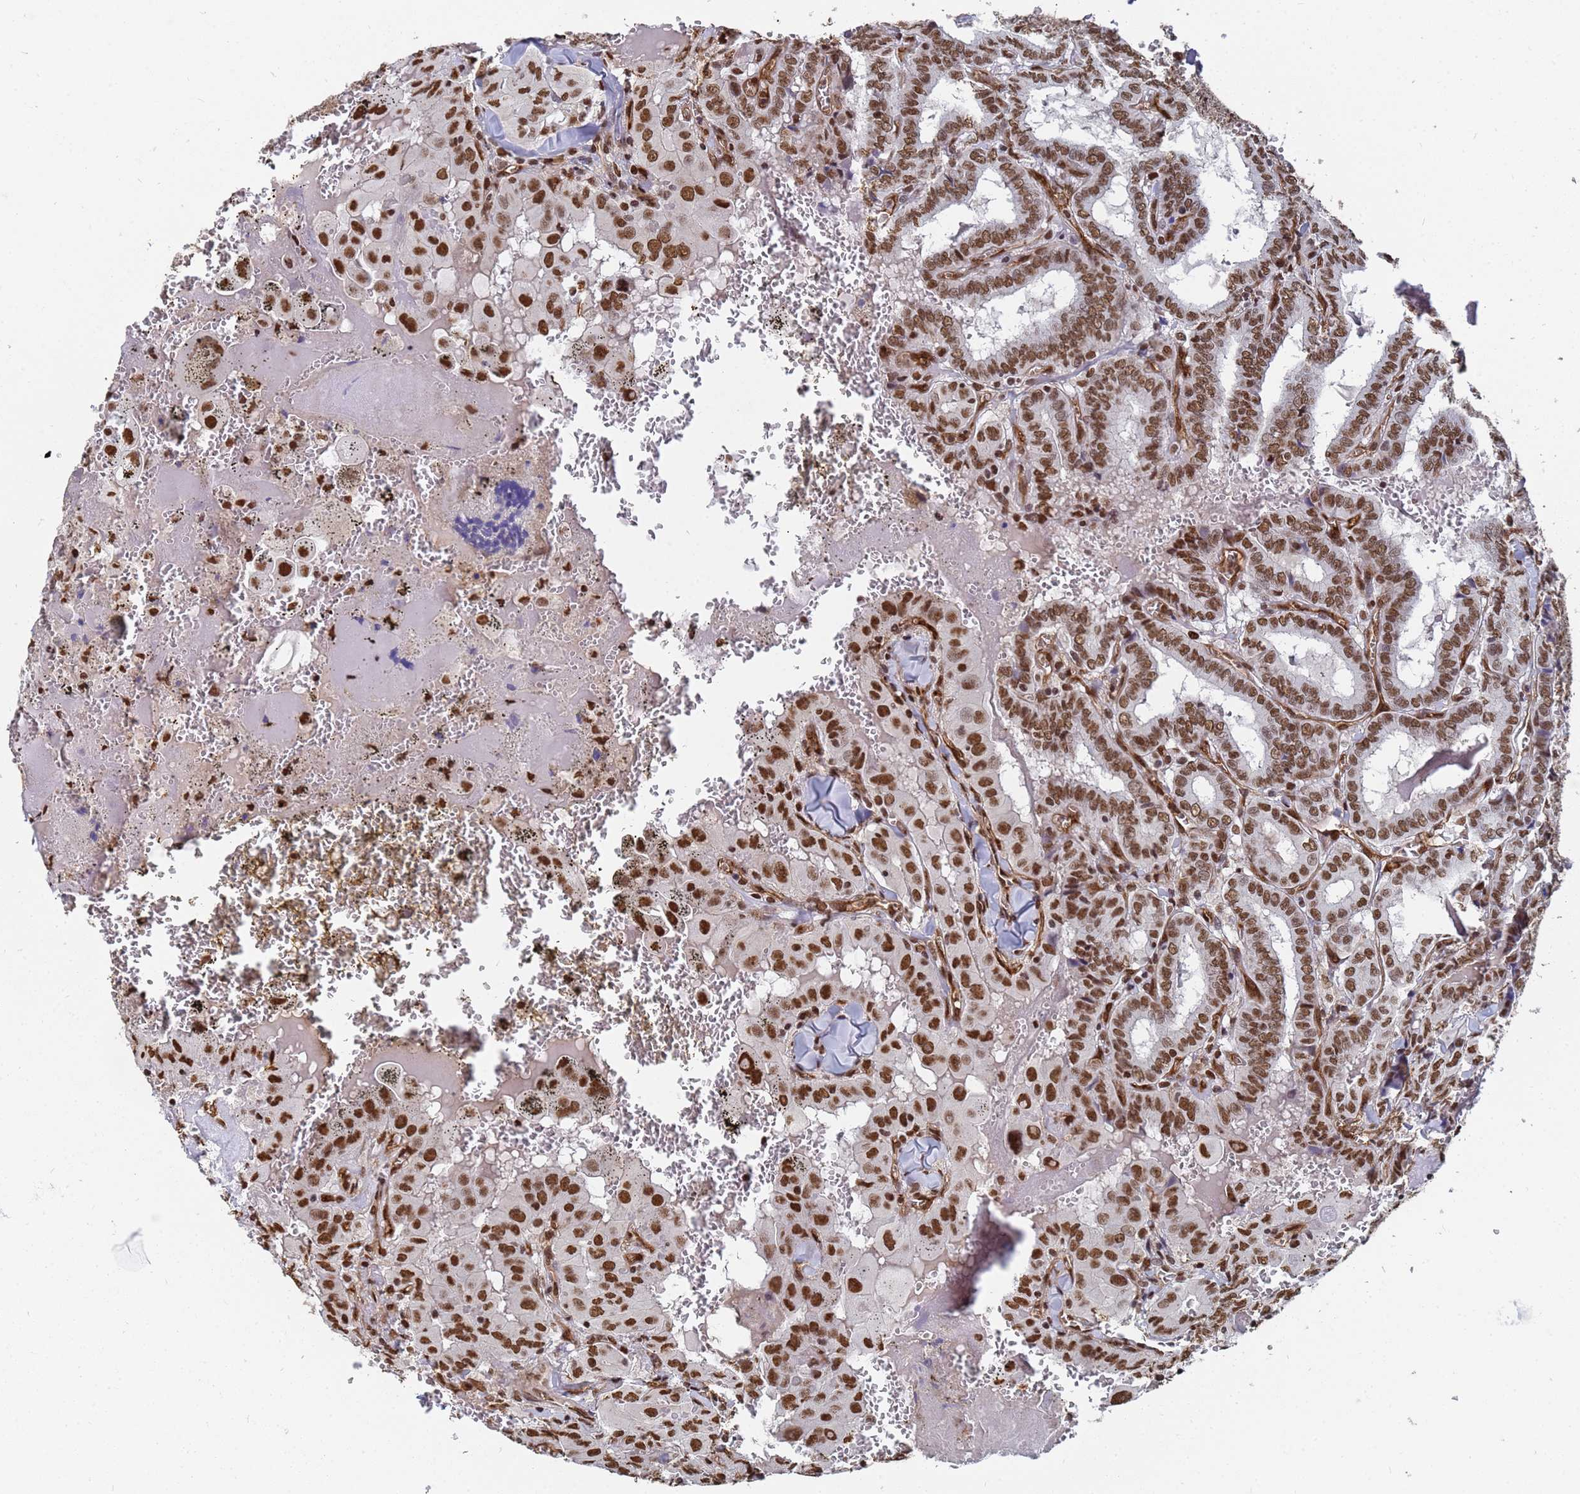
{"staining": {"intensity": "strong", "quantity": ">75%", "location": "nuclear"}, "tissue": "thyroid cancer", "cell_type": "Tumor cells", "image_type": "cancer", "snomed": [{"axis": "morphology", "description": "Papillary adenocarcinoma, NOS"}, {"axis": "topography", "description": "Thyroid gland"}], "caption": "Protein staining demonstrates strong nuclear expression in approximately >75% of tumor cells in thyroid cancer (papillary adenocarcinoma). (Stains: DAB (3,3'-diaminobenzidine) in brown, nuclei in blue, Microscopy: brightfield microscopy at high magnification).", "gene": "RAVER2", "patient": {"sex": "female", "age": 72}}